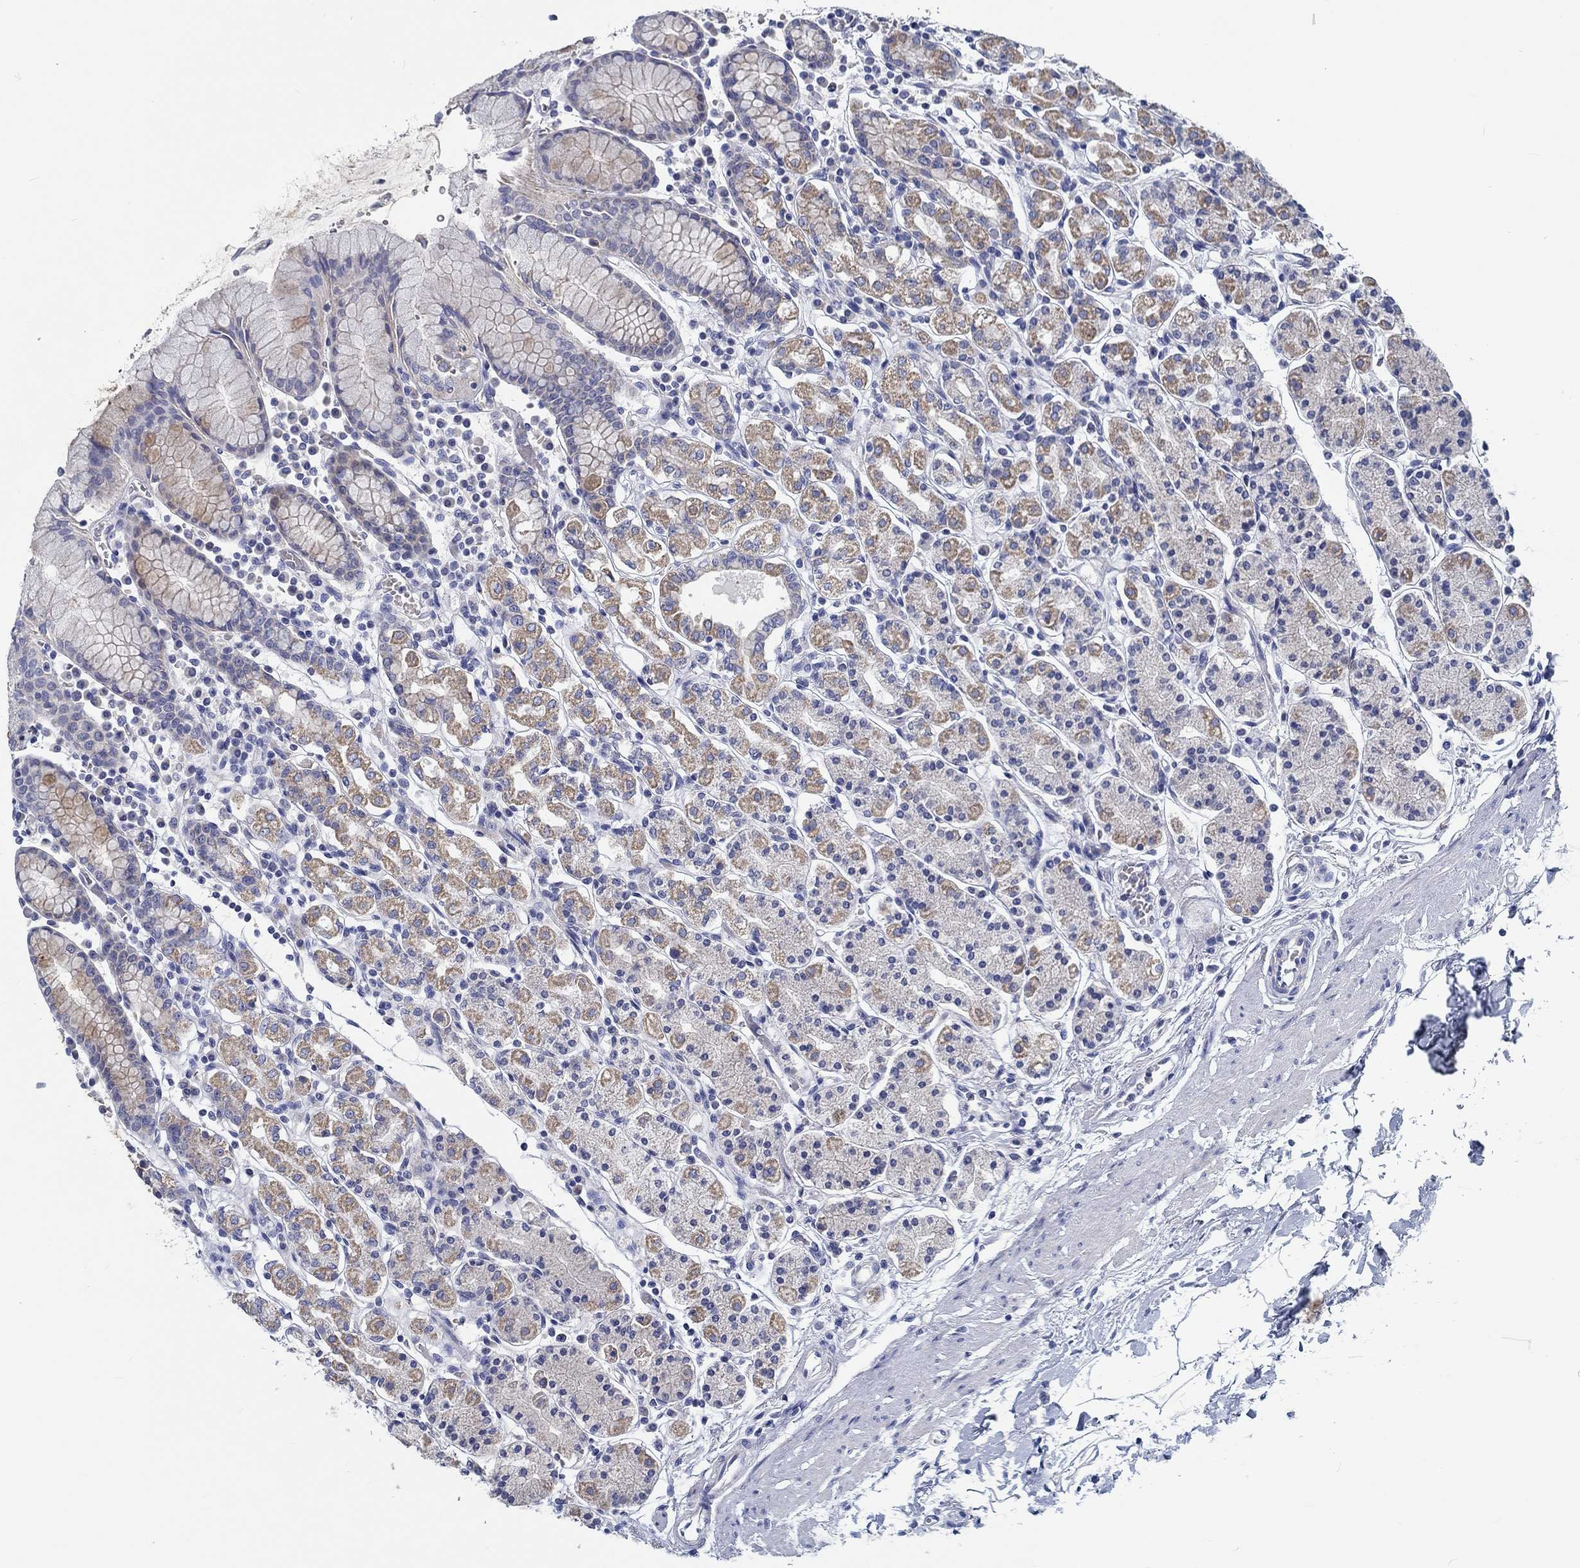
{"staining": {"intensity": "moderate", "quantity": "25%-75%", "location": "cytoplasmic/membranous"}, "tissue": "stomach", "cell_type": "Glandular cells", "image_type": "normal", "snomed": [{"axis": "morphology", "description": "Normal tissue, NOS"}, {"axis": "topography", "description": "Stomach, upper"}, {"axis": "topography", "description": "Stomach"}], "caption": "A brown stain highlights moderate cytoplasmic/membranous positivity of a protein in glandular cells of normal stomach.", "gene": "MYBPC1", "patient": {"sex": "male", "age": 62}}